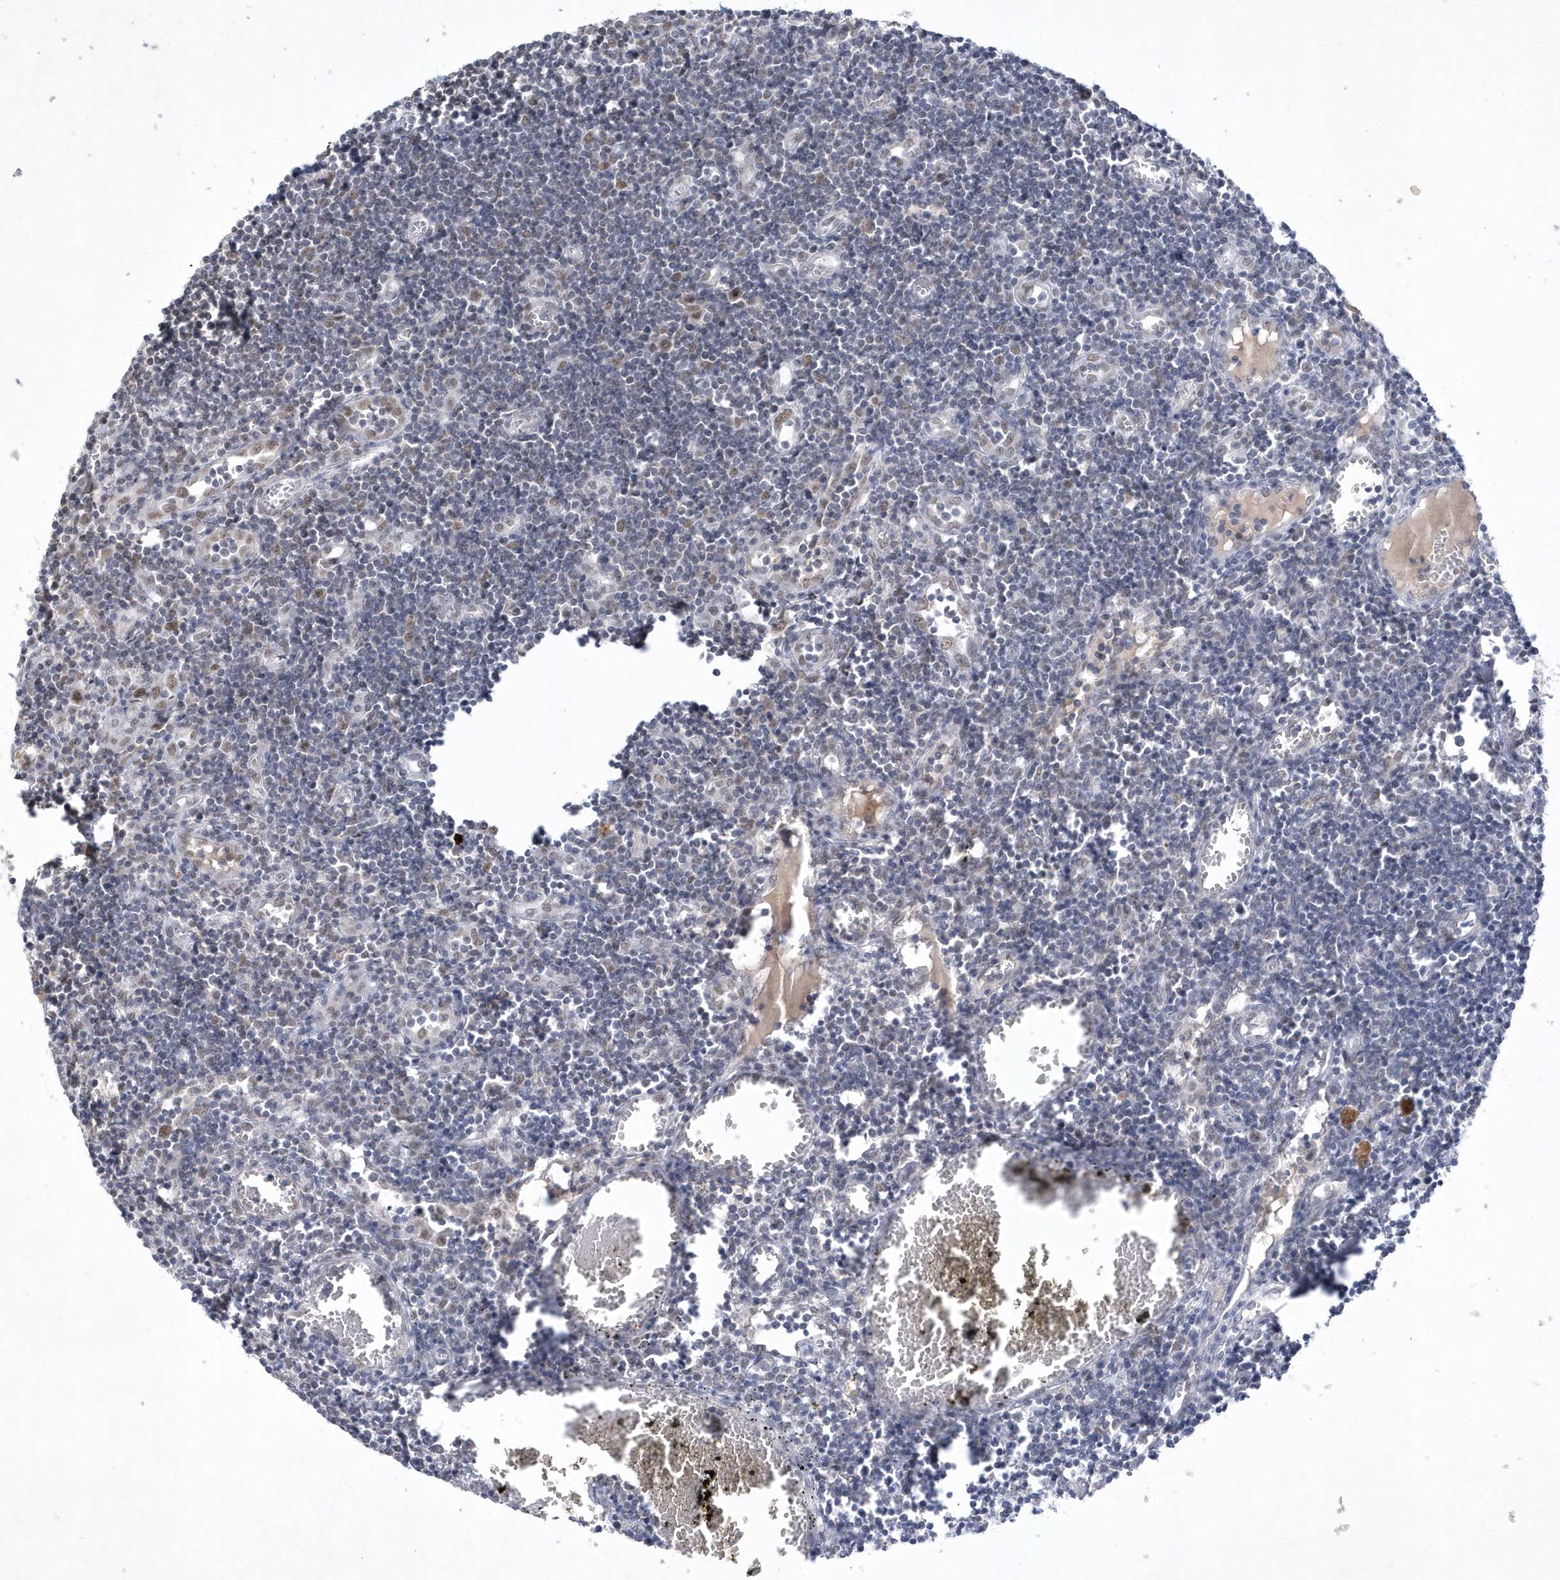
{"staining": {"intensity": "moderate", "quantity": "25%-75%", "location": "nuclear"}, "tissue": "lymph node", "cell_type": "Germinal center cells", "image_type": "normal", "snomed": [{"axis": "morphology", "description": "Normal tissue, NOS"}, {"axis": "morphology", "description": "Malignant melanoma, Metastatic site"}, {"axis": "topography", "description": "Lymph node"}], "caption": "The photomicrograph demonstrates staining of unremarkable lymph node, revealing moderate nuclear protein positivity (brown color) within germinal center cells.", "gene": "CPSF3", "patient": {"sex": "male", "age": 41}}